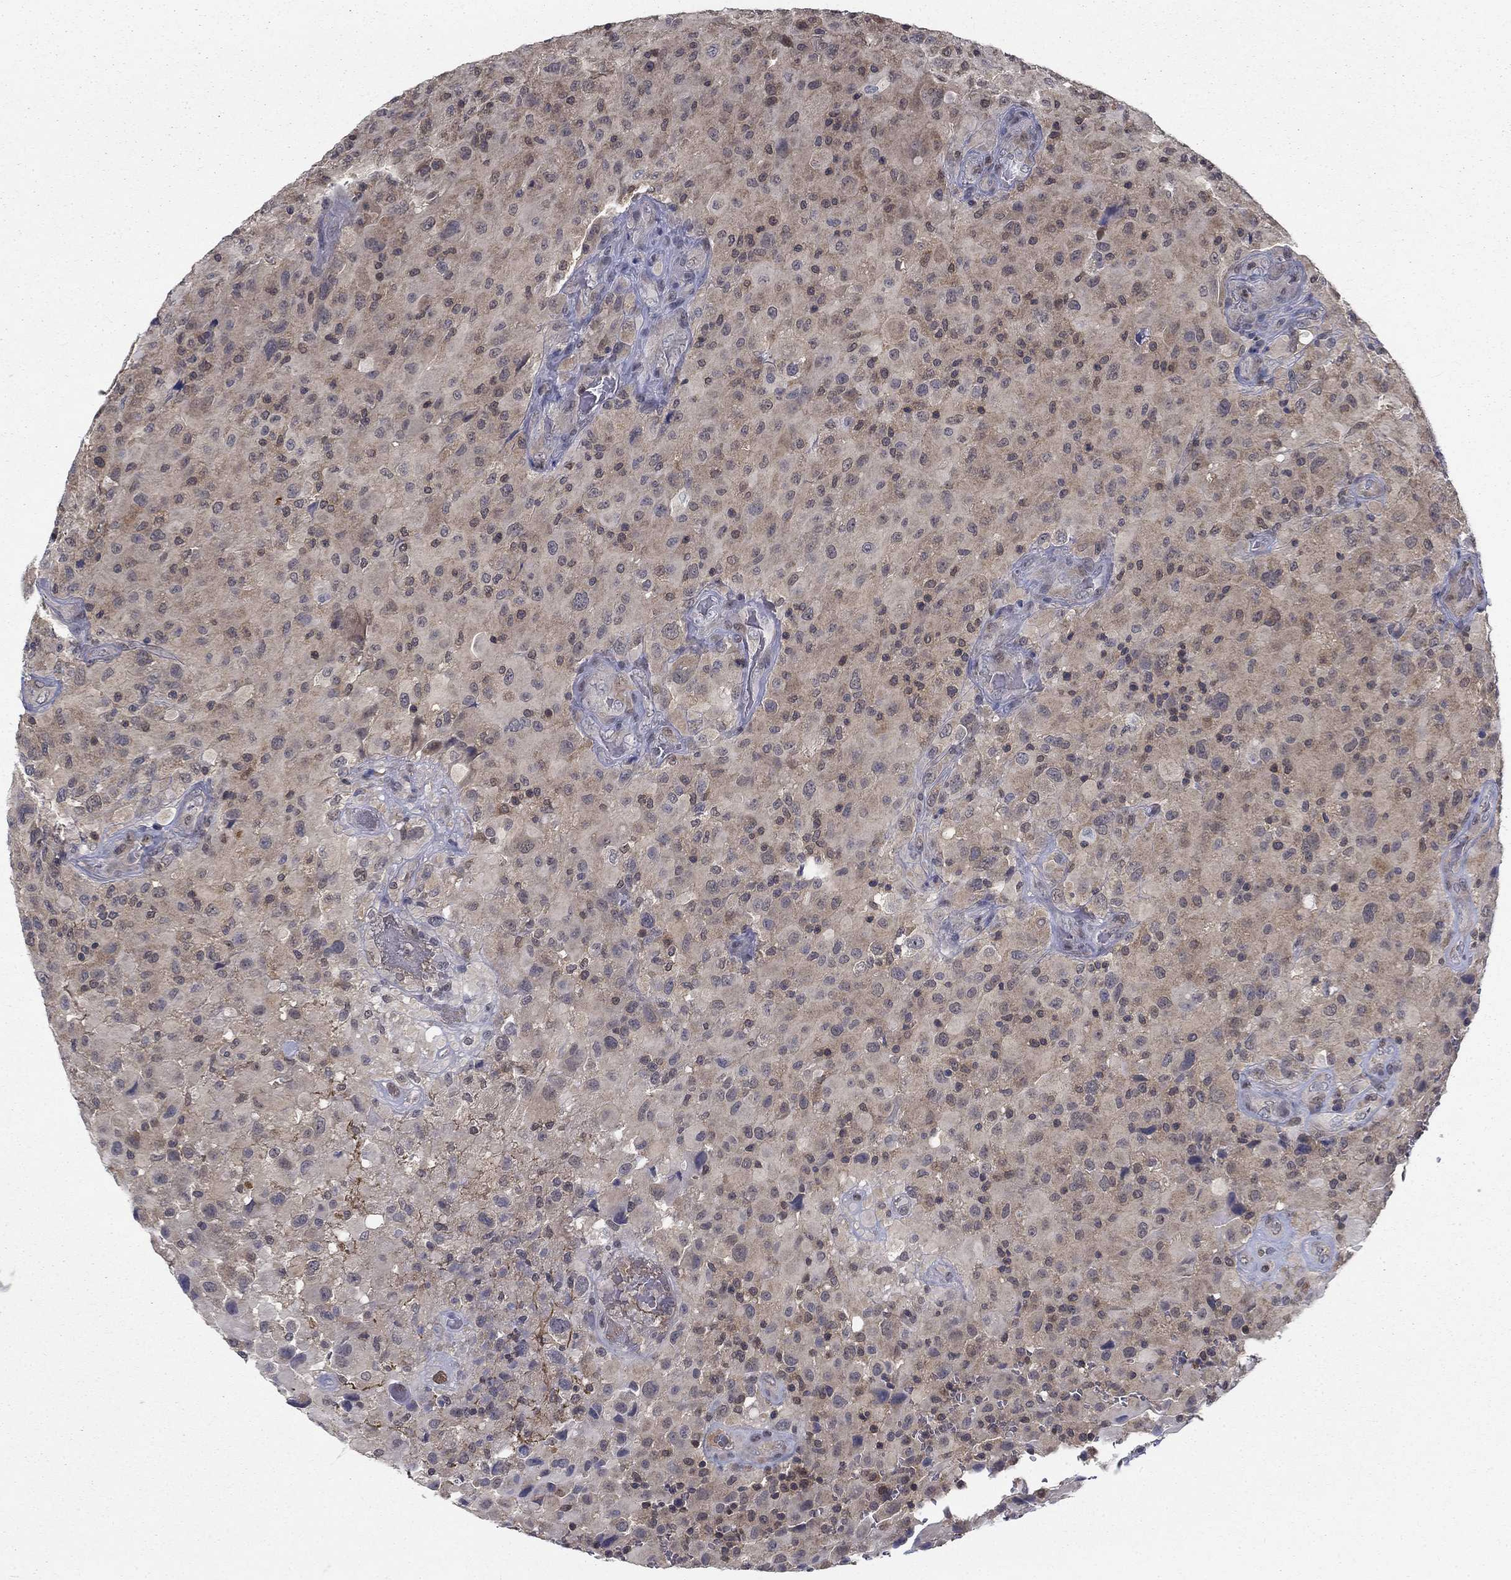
{"staining": {"intensity": "negative", "quantity": "none", "location": "none"}, "tissue": "glioma", "cell_type": "Tumor cells", "image_type": "cancer", "snomed": [{"axis": "morphology", "description": "Glioma, malignant, High grade"}, {"axis": "topography", "description": "Cerebral cortex"}], "caption": "High power microscopy photomicrograph of an immunohistochemistry (IHC) micrograph of glioma, revealing no significant expression in tumor cells. The staining was performed using DAB to visualize the protein expression in brown, while the nuclei were stained in blue with hematoxylin (Magnification: 20x).", "gene": "NIT2", "patient": {"sex": "male", "age": 35}}